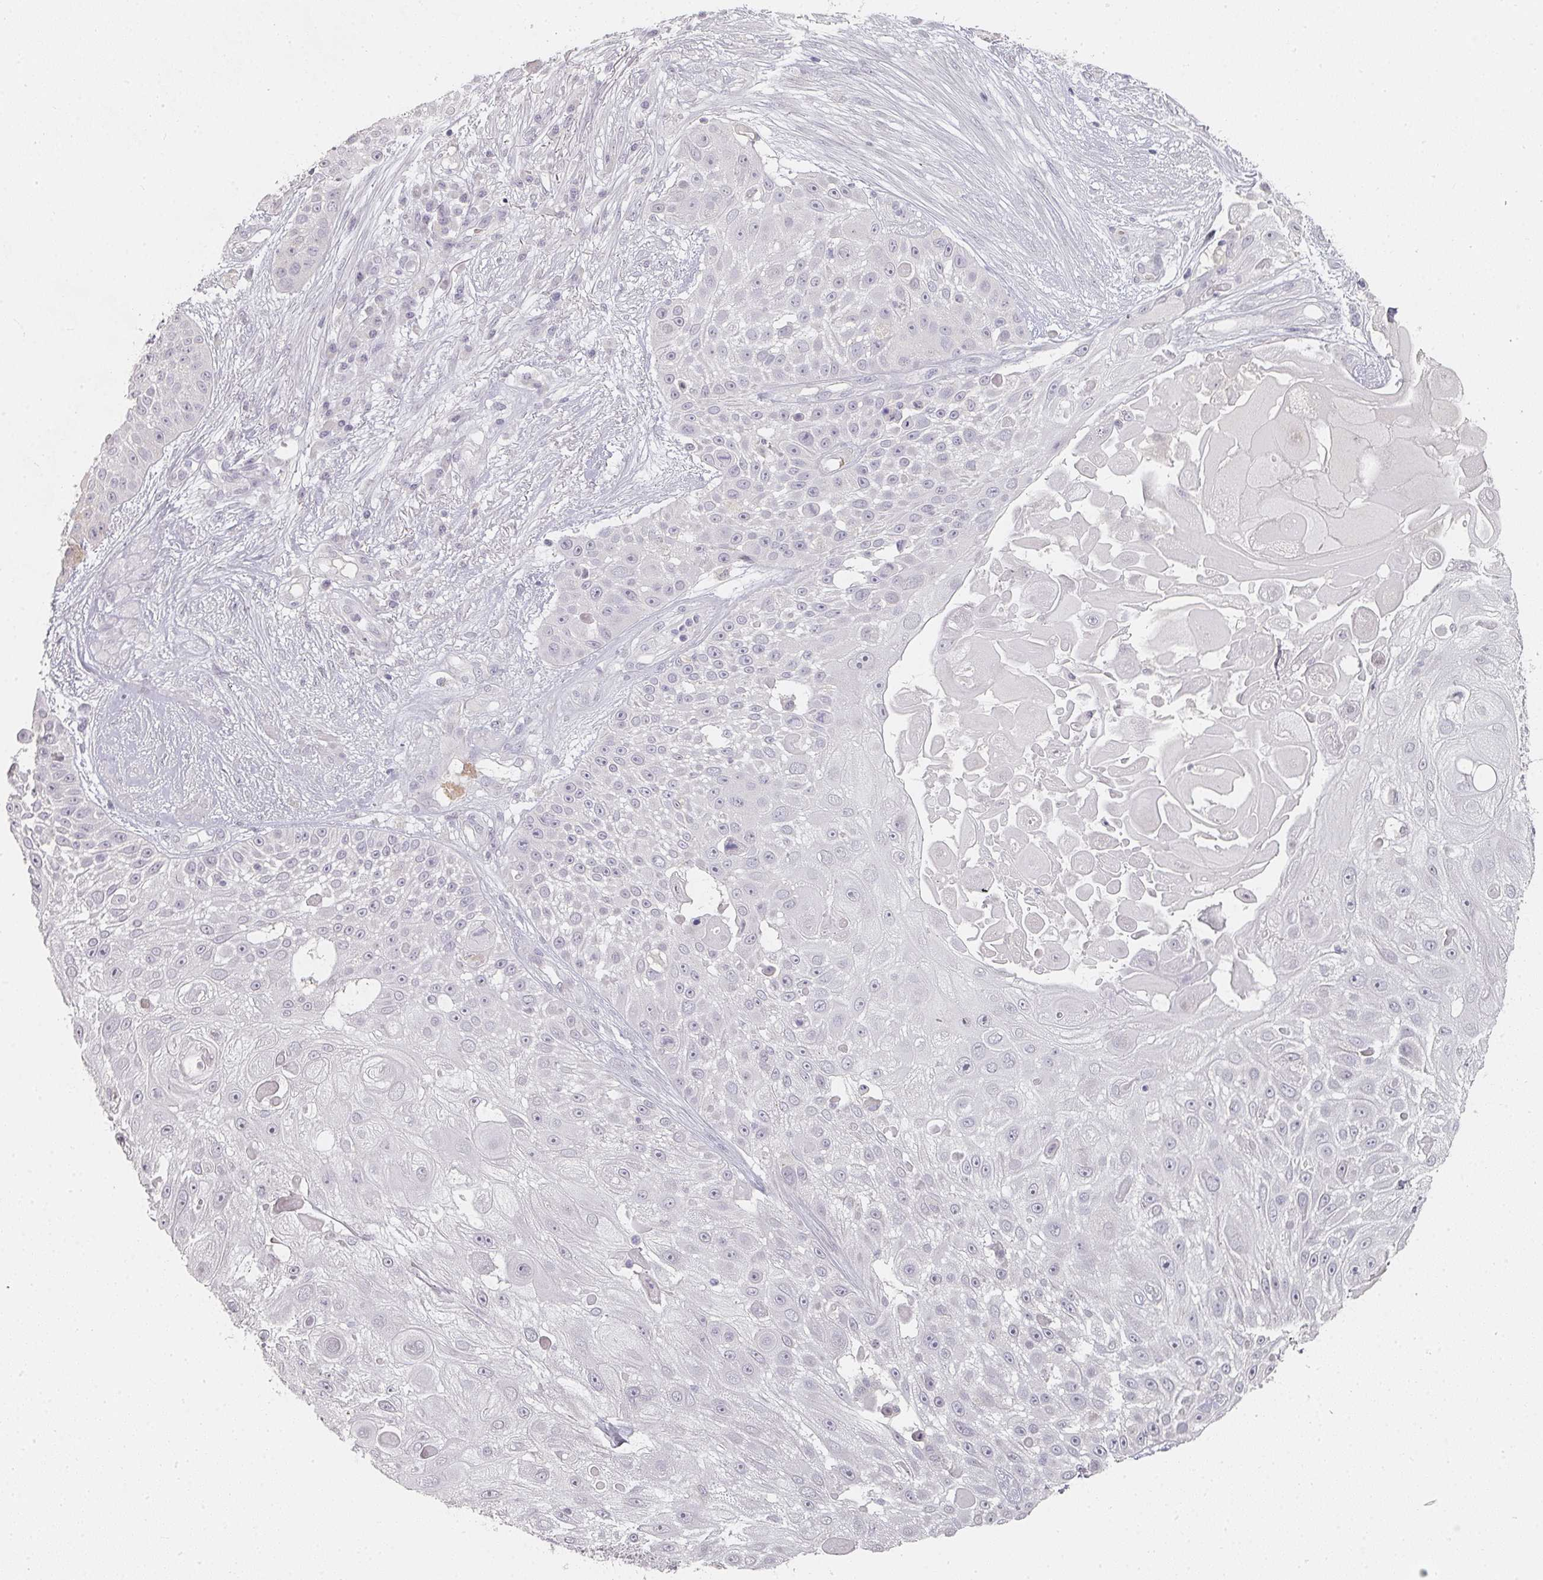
{"staining": {"intensity": "negative", "quantity": "none", "location": "none"}, "tissue": "skin cancer", "cell_type": "Tumor cells", "image_type": "cancer", "snomed": [{"axis": "morphology", "description": "Squamous cell carcinoma, NOS"}, {"axis": "topography", "description": "Skin"}], "caption": "Photomicrograph shows no protein staining in tumor cells of skin cancer tissue.", "gene": "SHISA2", "patient": {"sex": "female", "age": 86}}